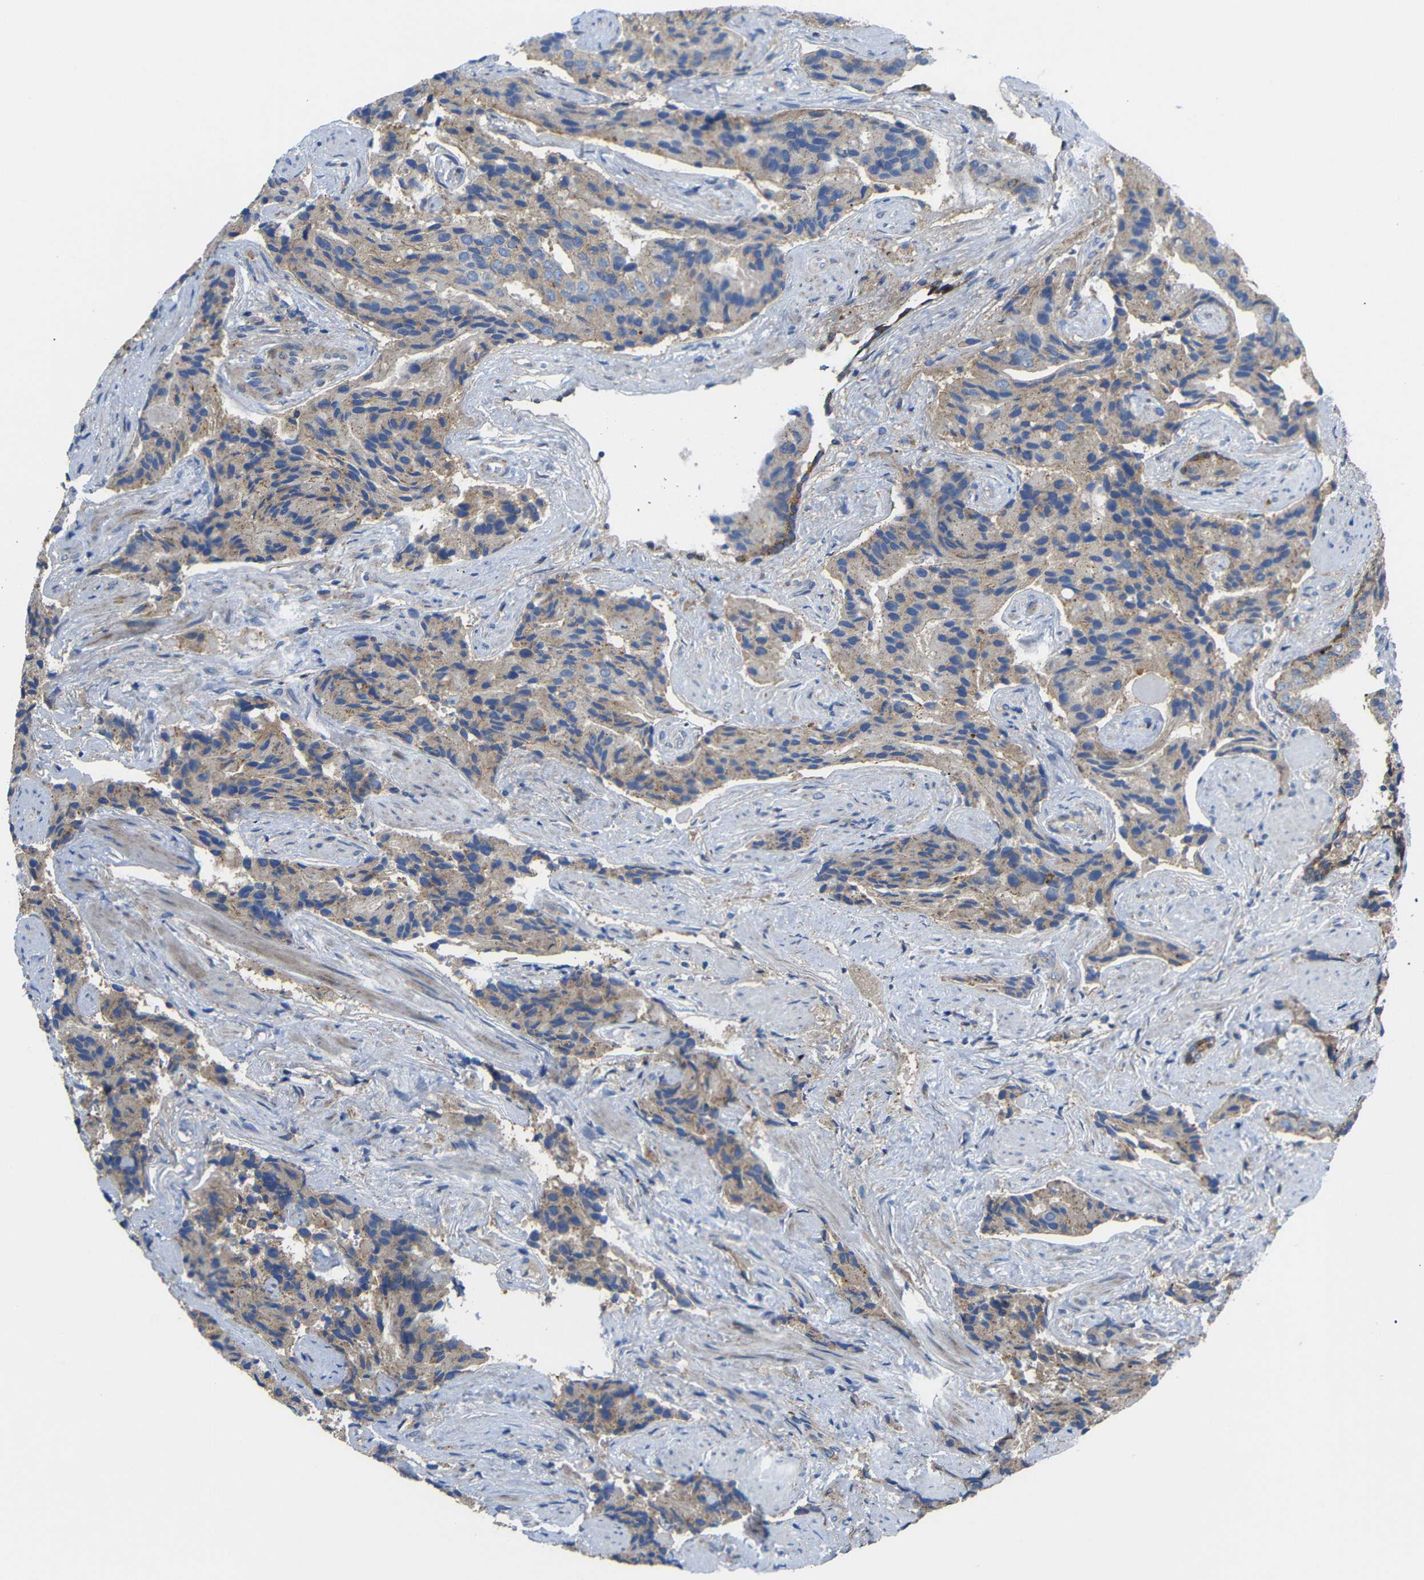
{"staining": {"intensity": "weak", "quantity": ">75%", "location": "cytoplasmic/membranous"}, "tissue": "prostate cancer", "cell_type": "Tumor cells", "image_type": "cancer", "snomed": [{"axis": "morphology", "description": "Adenocarcinoma, High grade"}, {"axis": "topography", "description": "Prostate"}], "caption": "Immunohistochemical staining of prostate adenocarcinoma (high-grade) reveals weak cytoplasmic/membranous protein positivity in about >75% of tumor cells.", "gene": "SYPL1", "patient": {"sex": "male", "age": 58}}